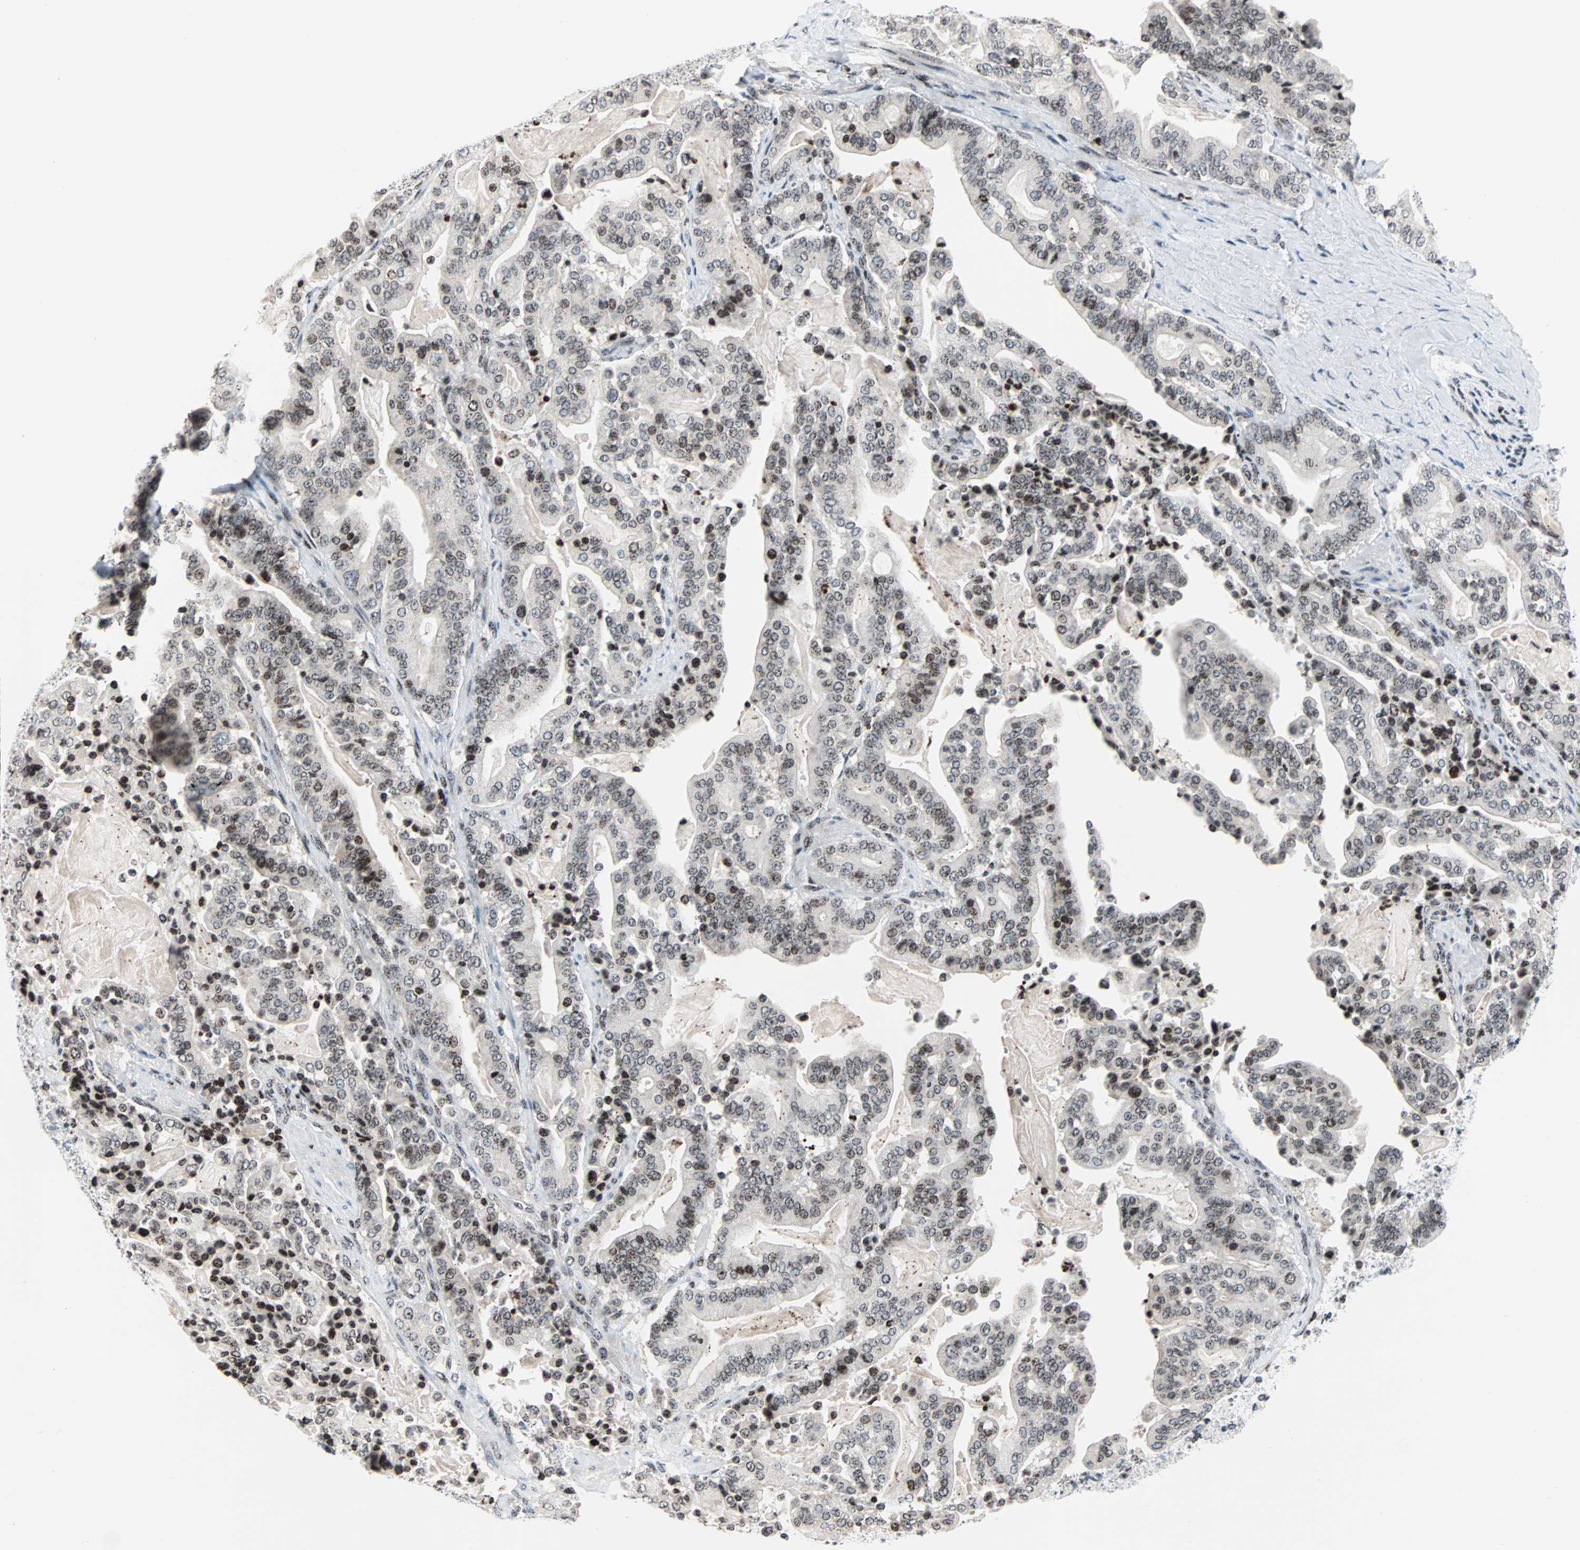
{"staining": {"intensity": "weak", "quantity": ">75%", "location": "nuclear"}, "tissue": "pancreatic cancer", "cell_type": "Tumor cells", "image_type": "cancer", "snomed": [{"axis": "morphology", "description": "Adenocarcinoma, NOS"}, {"axis": "topography", "description": "Pancreas"}], "caption": "Immunohistochemistry (IHC) histopathology image of neoplastic tissue: human pancreatic adenocarcinoma stained using immunohistochemistry (IHC) exhibits low levels of weak protein expression localized specifically in the nuclear of tumor cells, appearing as a nuclear brown color.", "gene": "CENPA", "patient": {"sex": "male", "age": 63}}